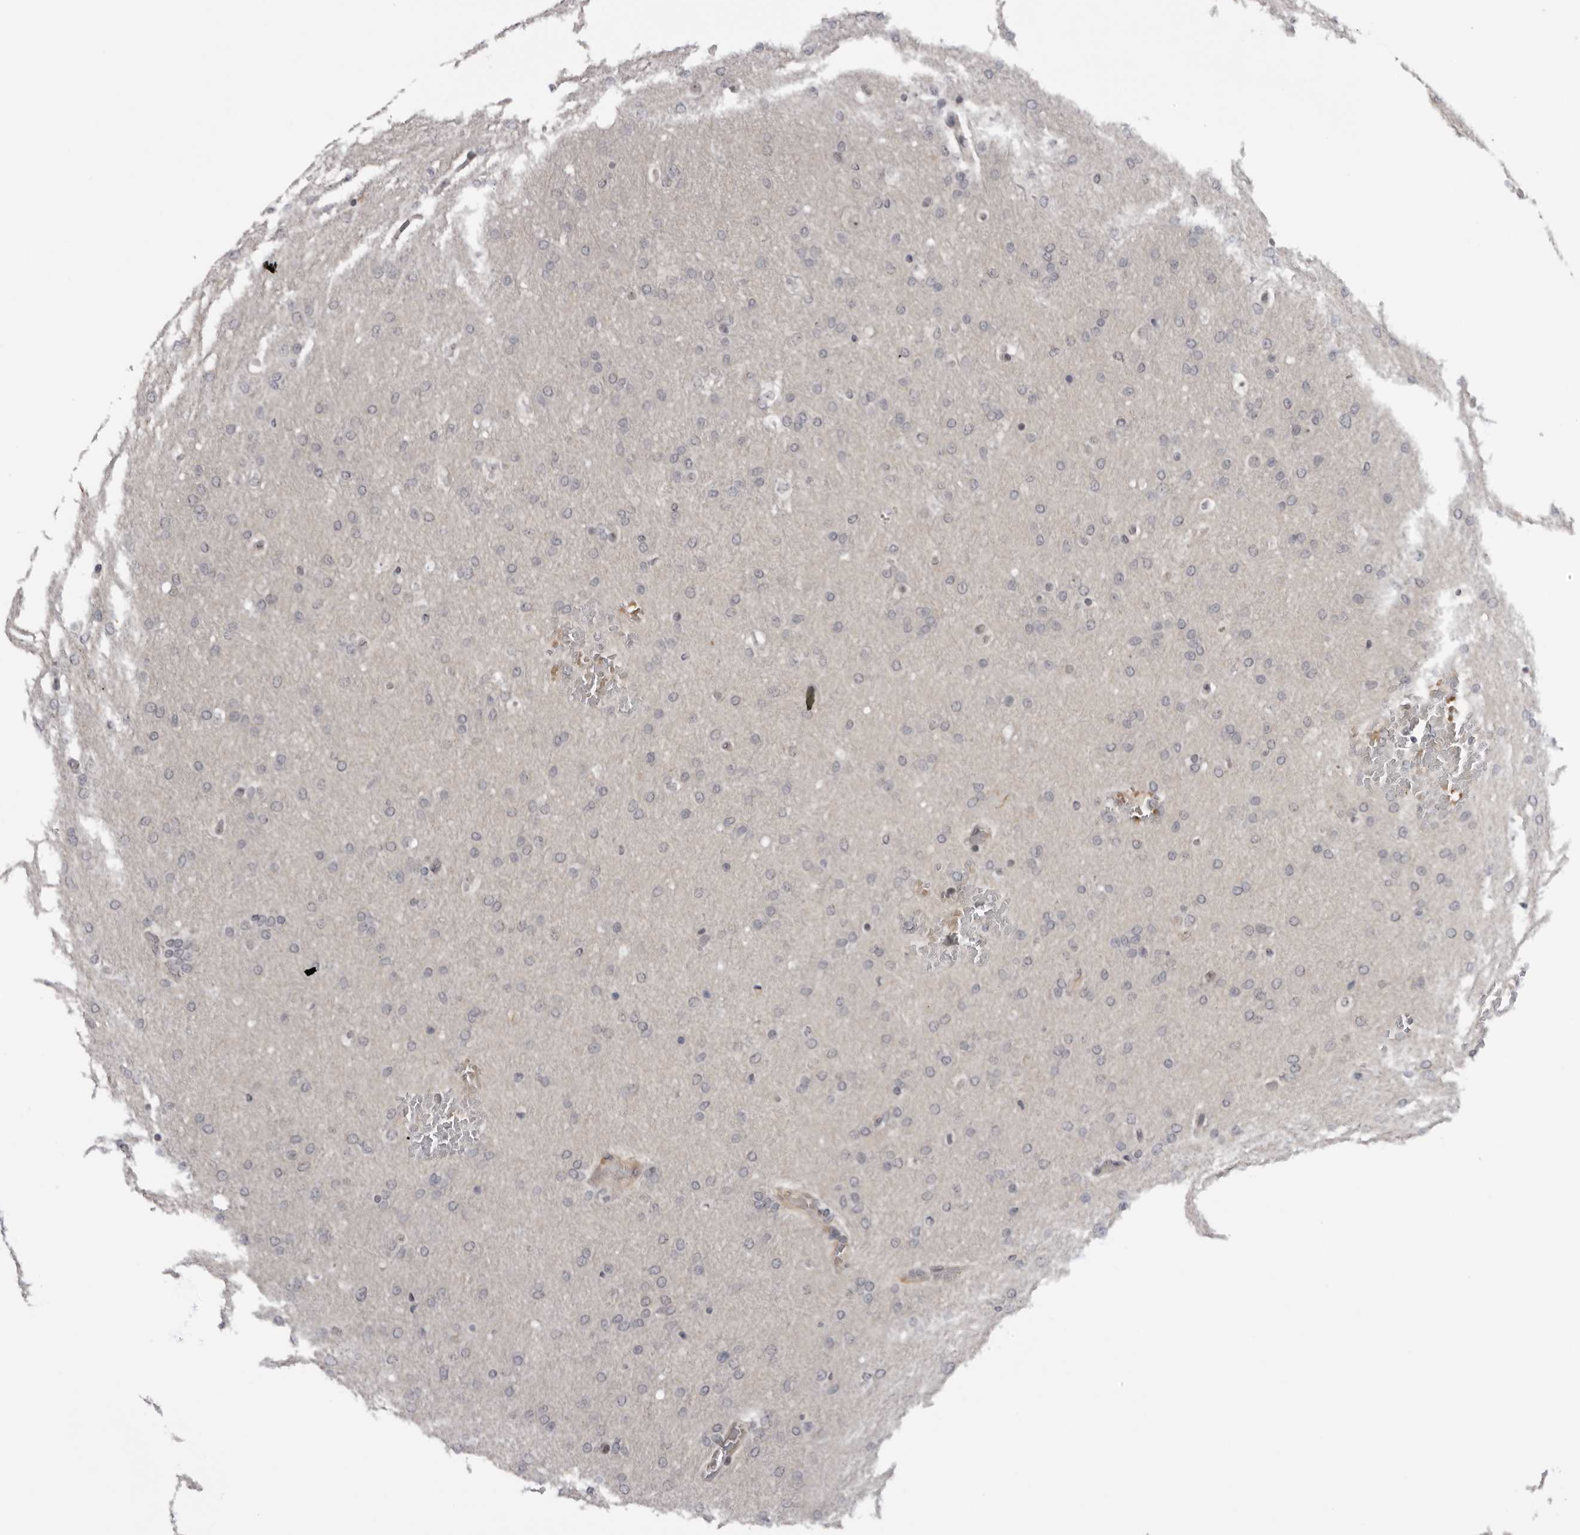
{"staining": {"intensity": "negative", "quantity": "none", "location": "none"}, "tissue": "glioma", "cell_type": "Tumor cells", "image_type": "cancer", "snomed": [{"axis": "morphology", "description": "Glioma, malignant, Low grade"}, {"axis": "topography", "description": "Brain"}], "caption": "Histopathology image shows no significant protein staining in tumor cells of glioma. (DAB IHC with hematoxylin counter stain).", "gene": "ALPK2", "patient": {"sex": "female", "age": 37}}